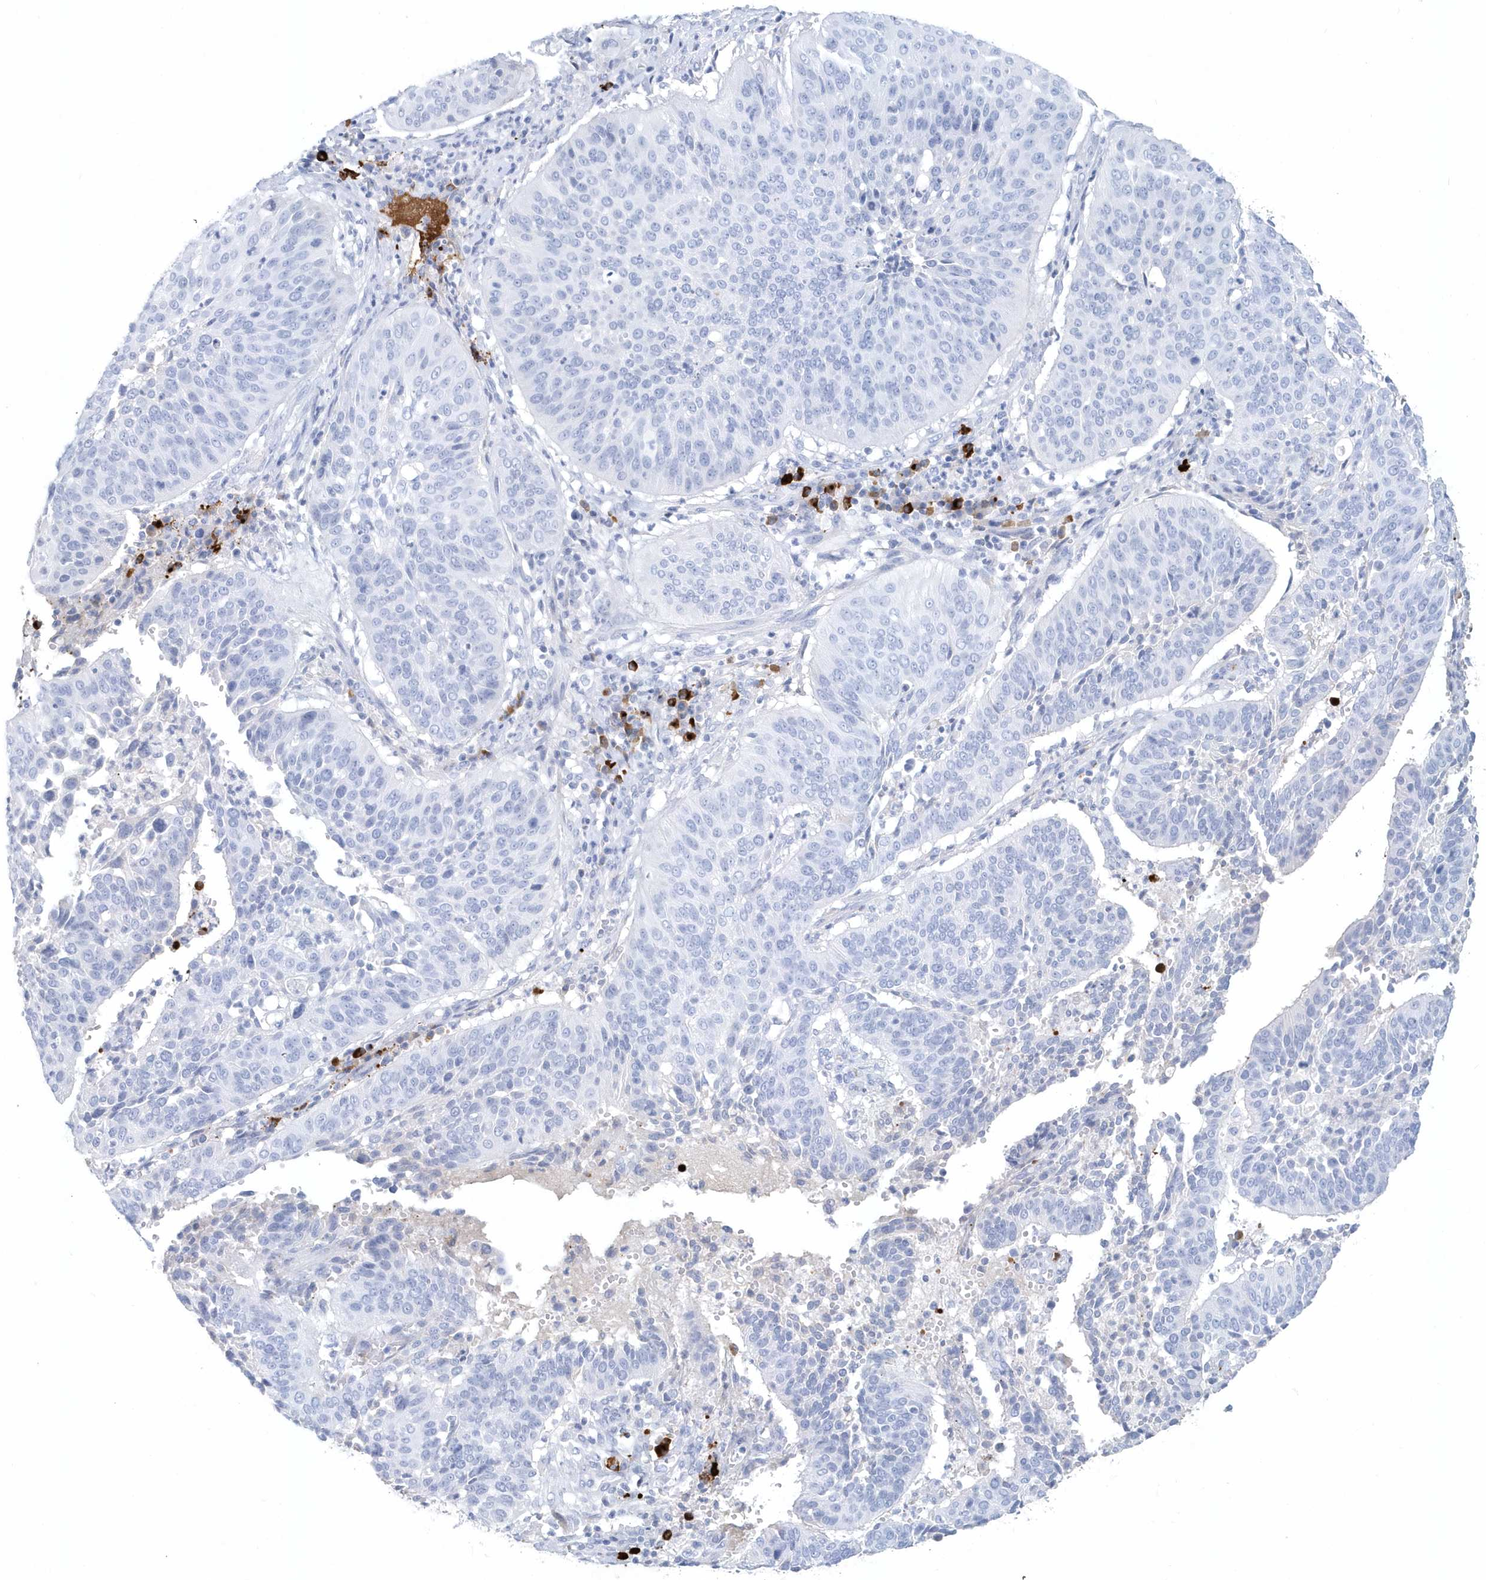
{"staining": {"intensity": "negative", "quantity": "none", "location": "none"}, "tissue": "cervical cancer", "cell_type": "Tumor cells", "image_type": "cancer", "snomed": [{"axis": "morphology", "description": "Normal tissue, NOS"}, {"axis": "morphology", "description": "Squamous cell carcinoma, NOS"}, {"axis": "topography", "description": "Cervix"}], "caption": "Tumor cells are negative for brown protein staining in cervical squamous cell carcinoma.", "gene": "JCHAIN", "patient": {"sex": "female", "age": 39}}